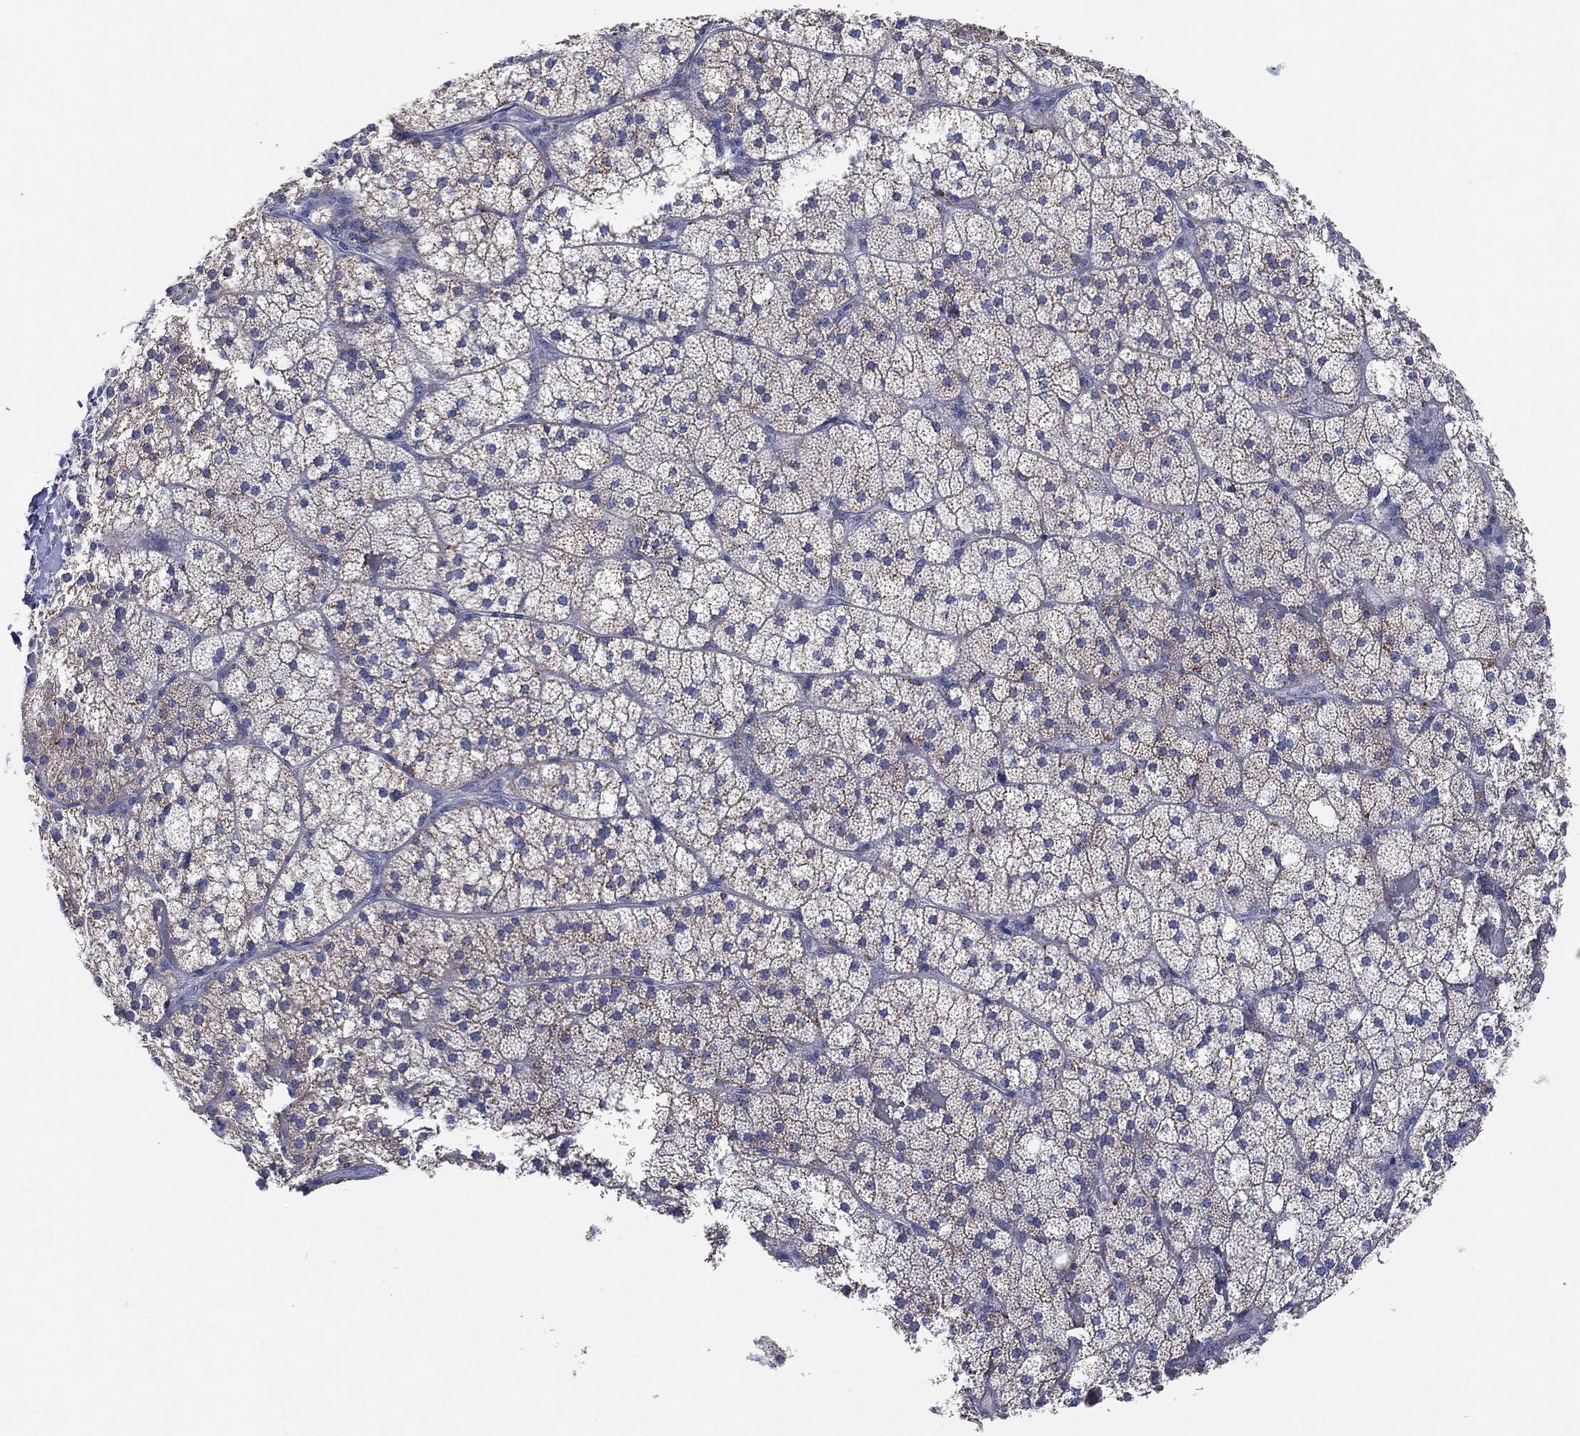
{"staining": {"intensity": "strong", "quantity": "<25%", "location": "cytoplasmic/membranous"}, "tissue": "adrenal gland", "cell_type": "Glandular cells", "image_type": "normal", "snomed": [{"axis": "morphology", "description": "Normal tissue, NOS"}, {"axis": "topography", "description": "Adrenal gland"}], "caption": "Immunohistochemistry (IHC) of normal adrenal gland displays medium levels of strong cytoplasmic/membranous staining in about <25% of glandular cells. Nuclei are stained in blue.", "gene": "GALNS", "patient": {"sex": "male", "age": 53}}